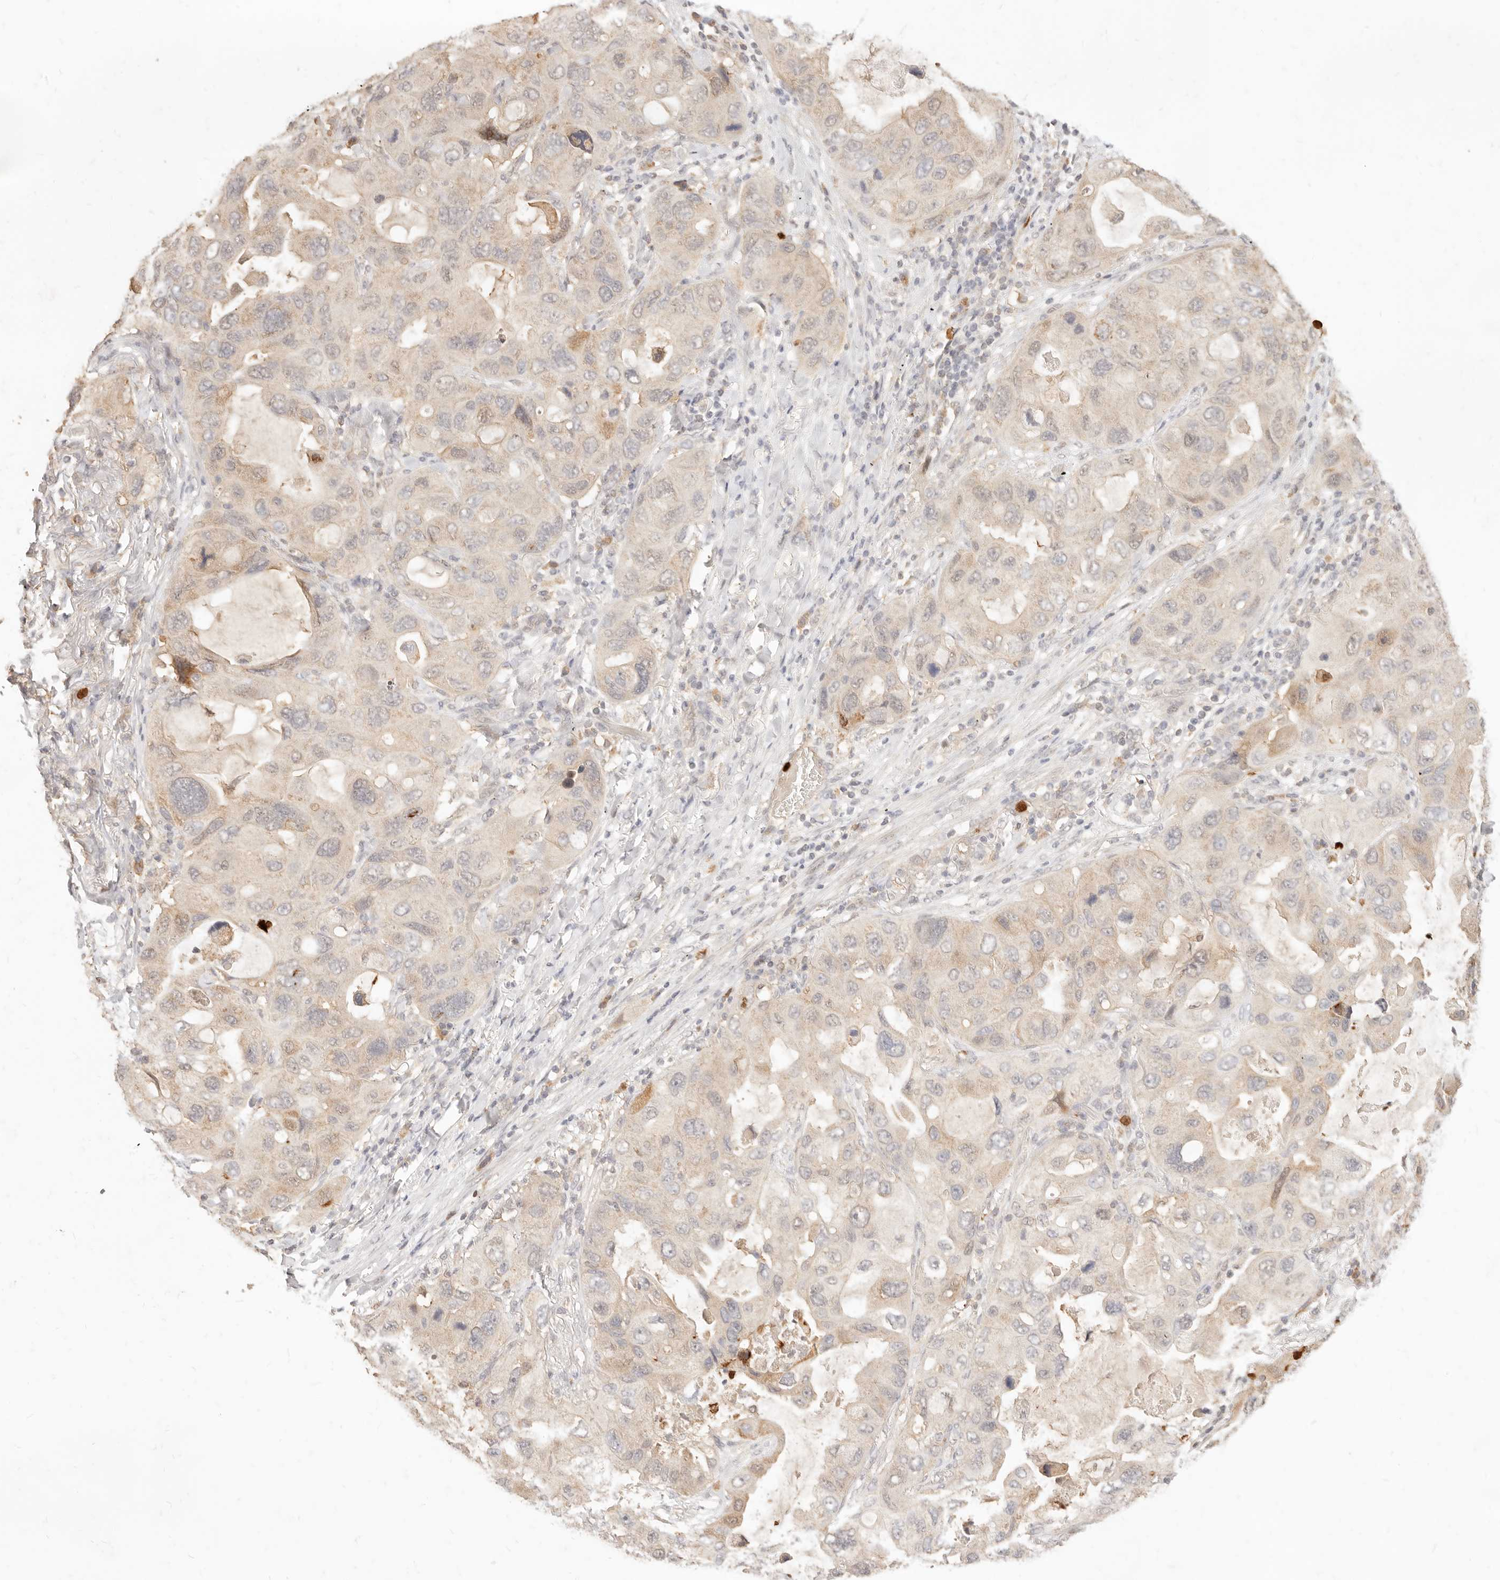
{"staining": {"intensity": "weak", "quantity": "25%-75%", "location": "cytoplasmic/membranous"}, "tissue": "lung cancer", "cell_type": "Tumor cells", "image_type": "cancer", "snomed": [{"axis": "morphology", "description": "Squamous cell carcinoma, NOS"}, {"axis": "topography", "description": "Lung"}], "caption": "Immunohistochemistry (IHC) (DAB (3,3'-diaminobenzidine)) staining of lung cancer (squamous cell carcinoma) exhibits weak cytoplasmic/membranous protein expression in about 25%-75% of tumor cells.", "gene": "TMTC2", "patient": {"sex": "female", "age": 73}}